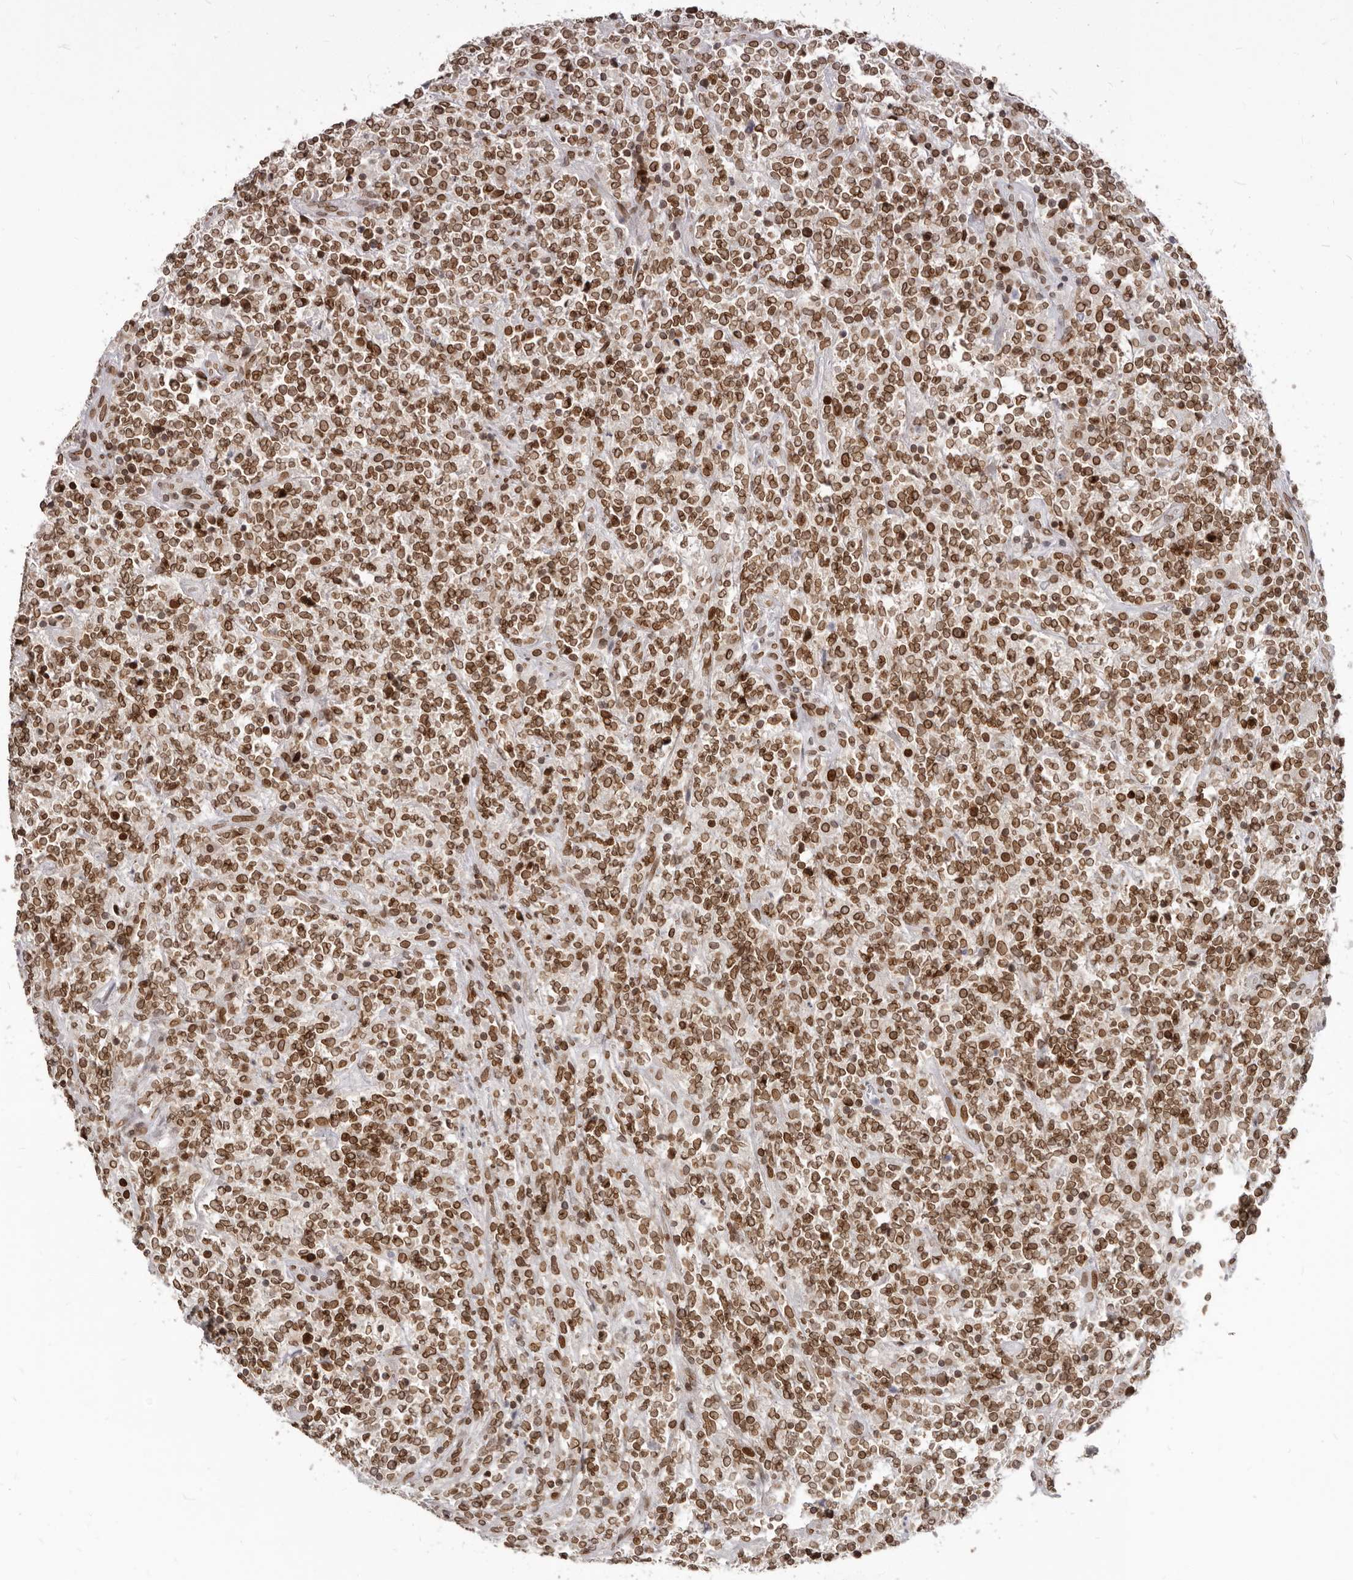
{"staining": {"intensity": "moderate", "quantity": ">75%", "location": "cytoplasmic/membranous,nuclear"}, "tissue": "lymphoma", "cell_type": "Tumor cells", "image_type": "cancer", "snomed": [{"axis": "morphology", "description": "Malignant lymphoma, non-Hodgkin's type, High grade"}, {"axis": "topography", "description": "Soft tissue"}], "caption": "Immunohistochemical staining of lymphoma demonstrates medium levels of moderate cytoplasmic/membranous and nuclear expression in approximately >75% of tumor cells. Ihc stains the protein of interest in brown and the nuclei are stained blue.", "gene": "NUP153", "patient": {"sex": "male", "age": 18}}